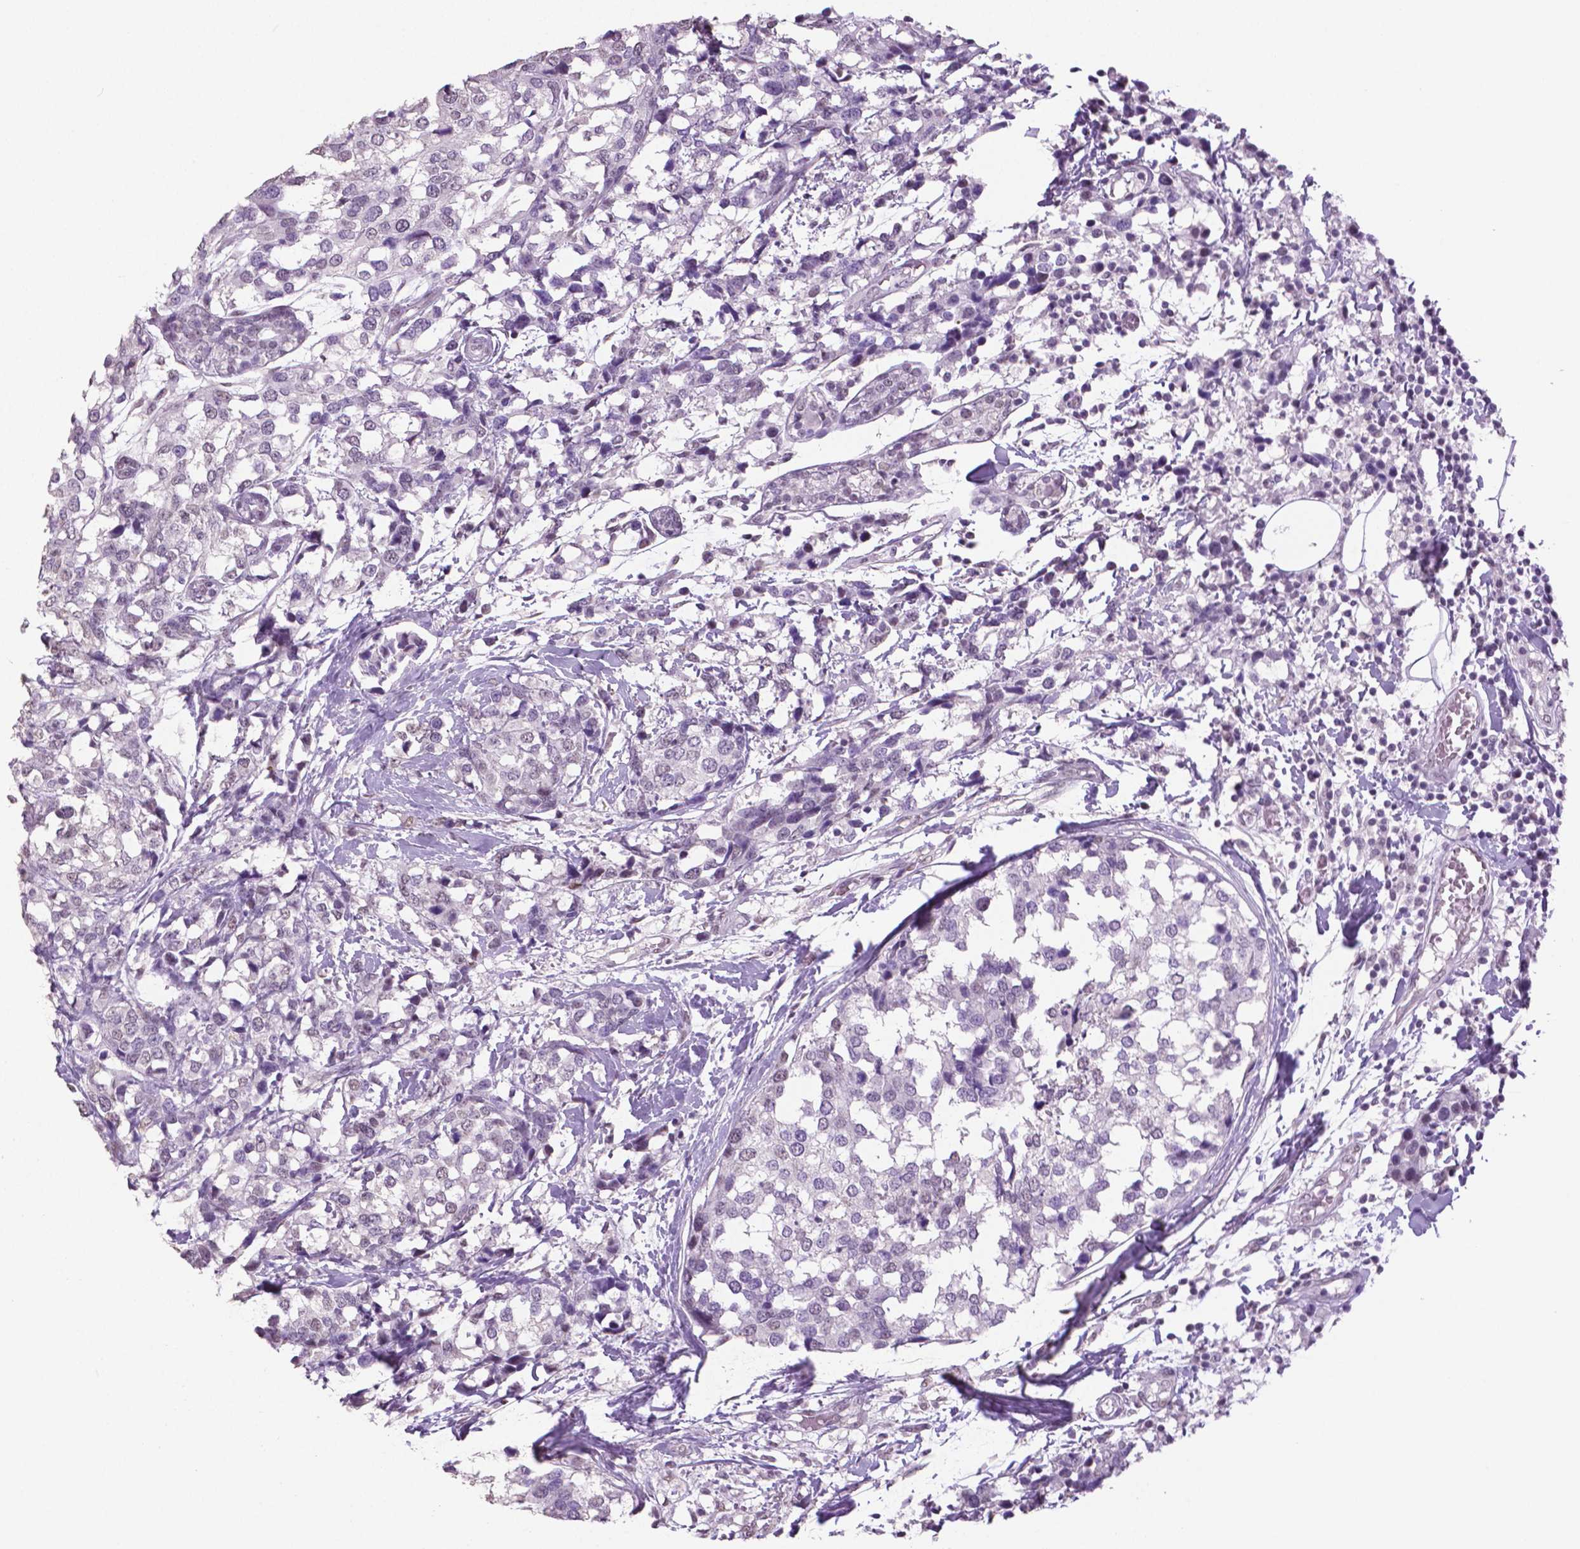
{"staining": {"intensity": "negative", "quantity": "none", "location": "none"}, "tissue": "breast cancer", "cell_type": "Tumor cells", "image_type": "cancer", "snomed": [{"axis": "morphology", "description": "Lobular carcinoma"}, {"axis": "topography", "description": "Breast"}], "caption": "The immunohistochemistry (IHC) image has no significant expression in tumor cells of breast lobular carcinoma tissue. The staining is performed using DAB (3,3'-diaminobenzidine) brown chromogen with nuclei counter-stained in using hematoxylin.", "gene": "IGF2BP1", "patient": {"sex": "female", "age": 59}}